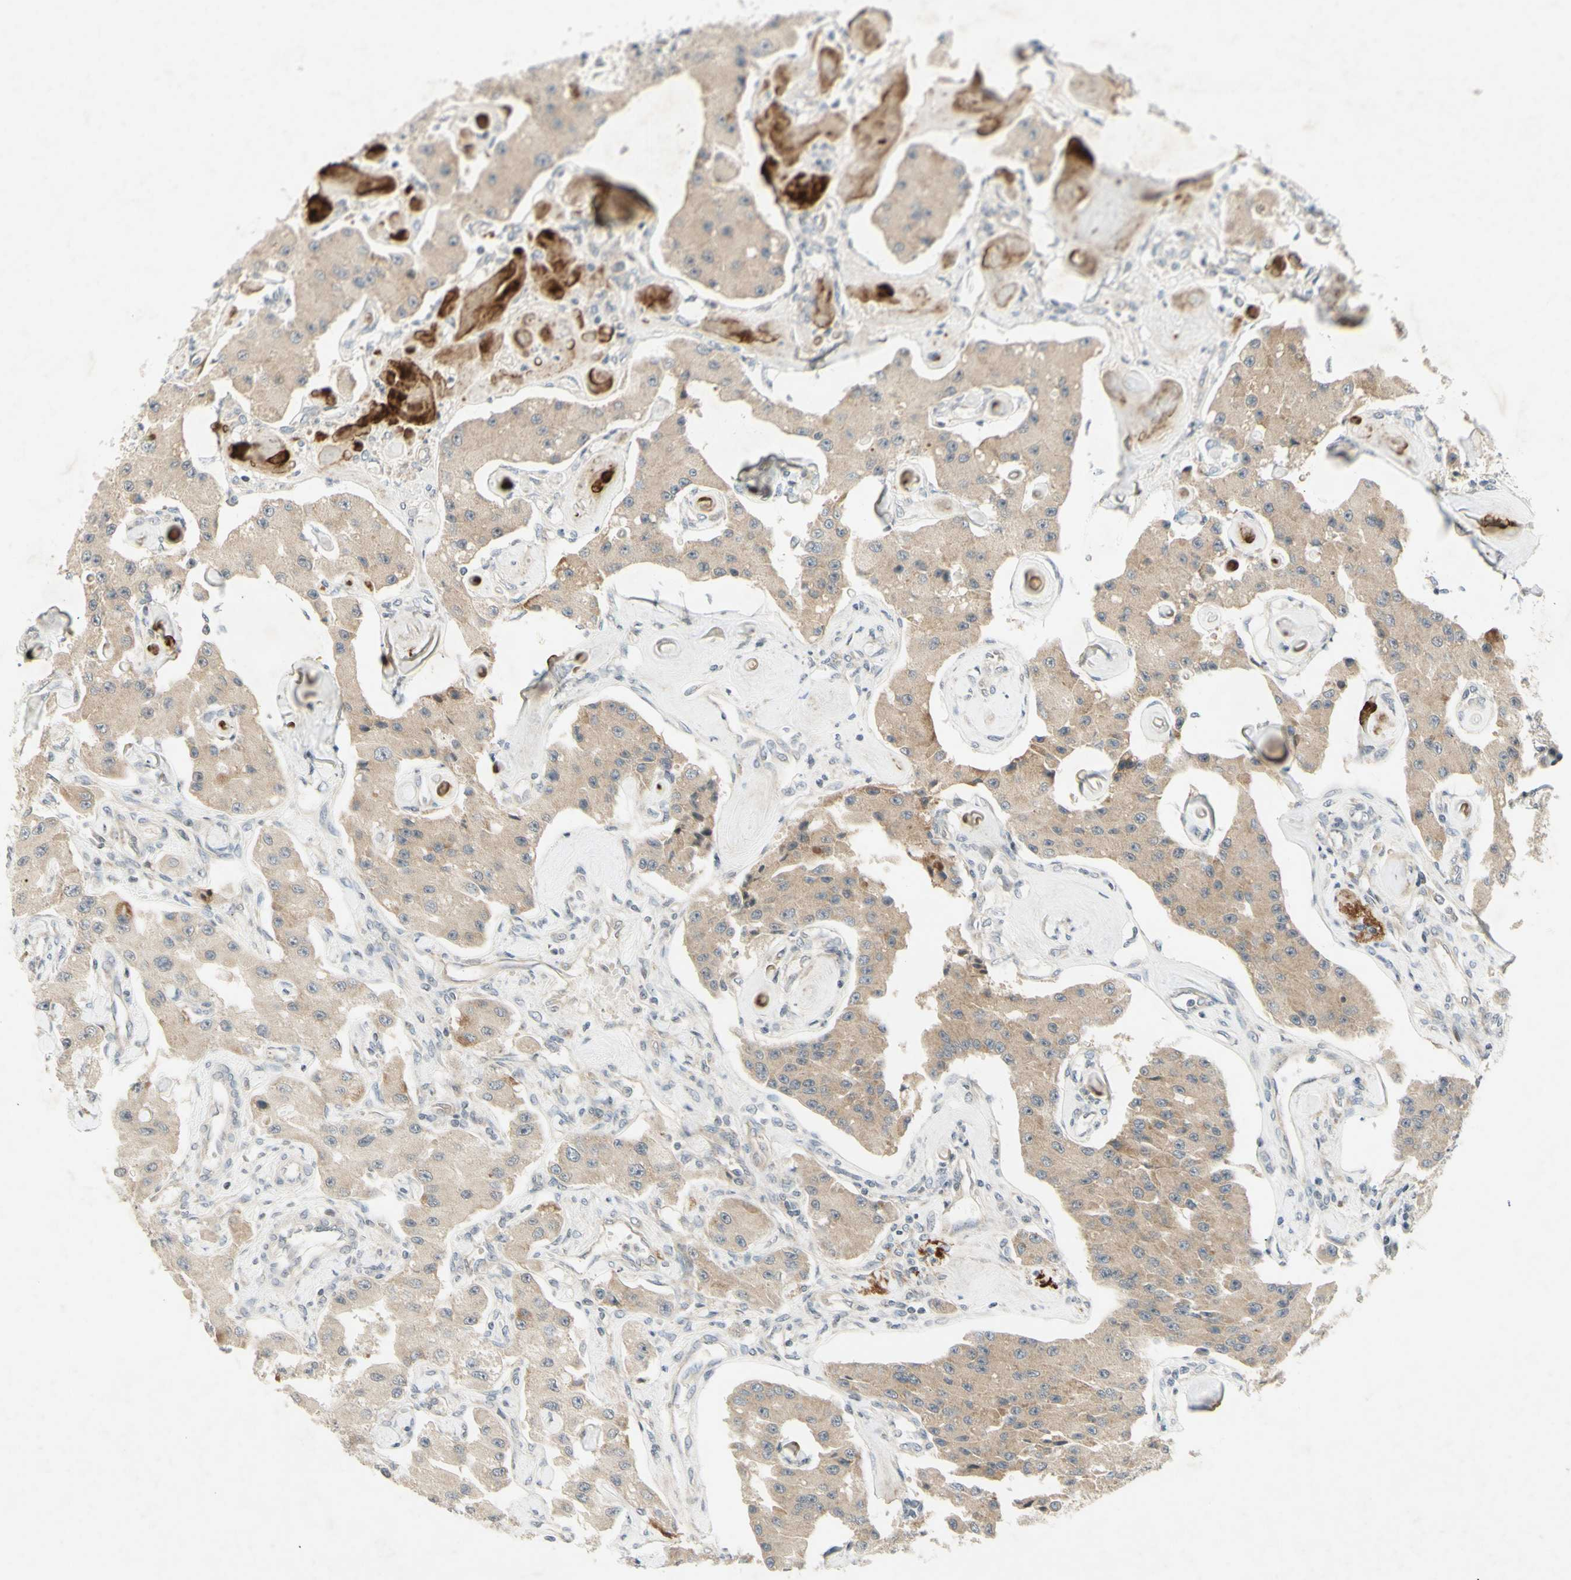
{"staining": {"intensity": "weak", "quantity": ">75%", "location": "cytoplasmic/membranous"}, "tissue": "carcinoid", "cell_type": "Tumor cells", "image_type": "cancer", "snomed": [{"axis": "morphology", "description": "Carcinoid, malignant, NOS"}, {"axis": "topography", "description": "Pancreas"}], "caption": "The histopathology image displays staining of carcinoid, revealing weak cytoplasmic/membranous protein positivity (brown color) within tumor cells. (DAB = brown stain, brightfield microscopy at high magnification).", "gene": "ETF1", "patient": {"sex": "male", "age": 41}}